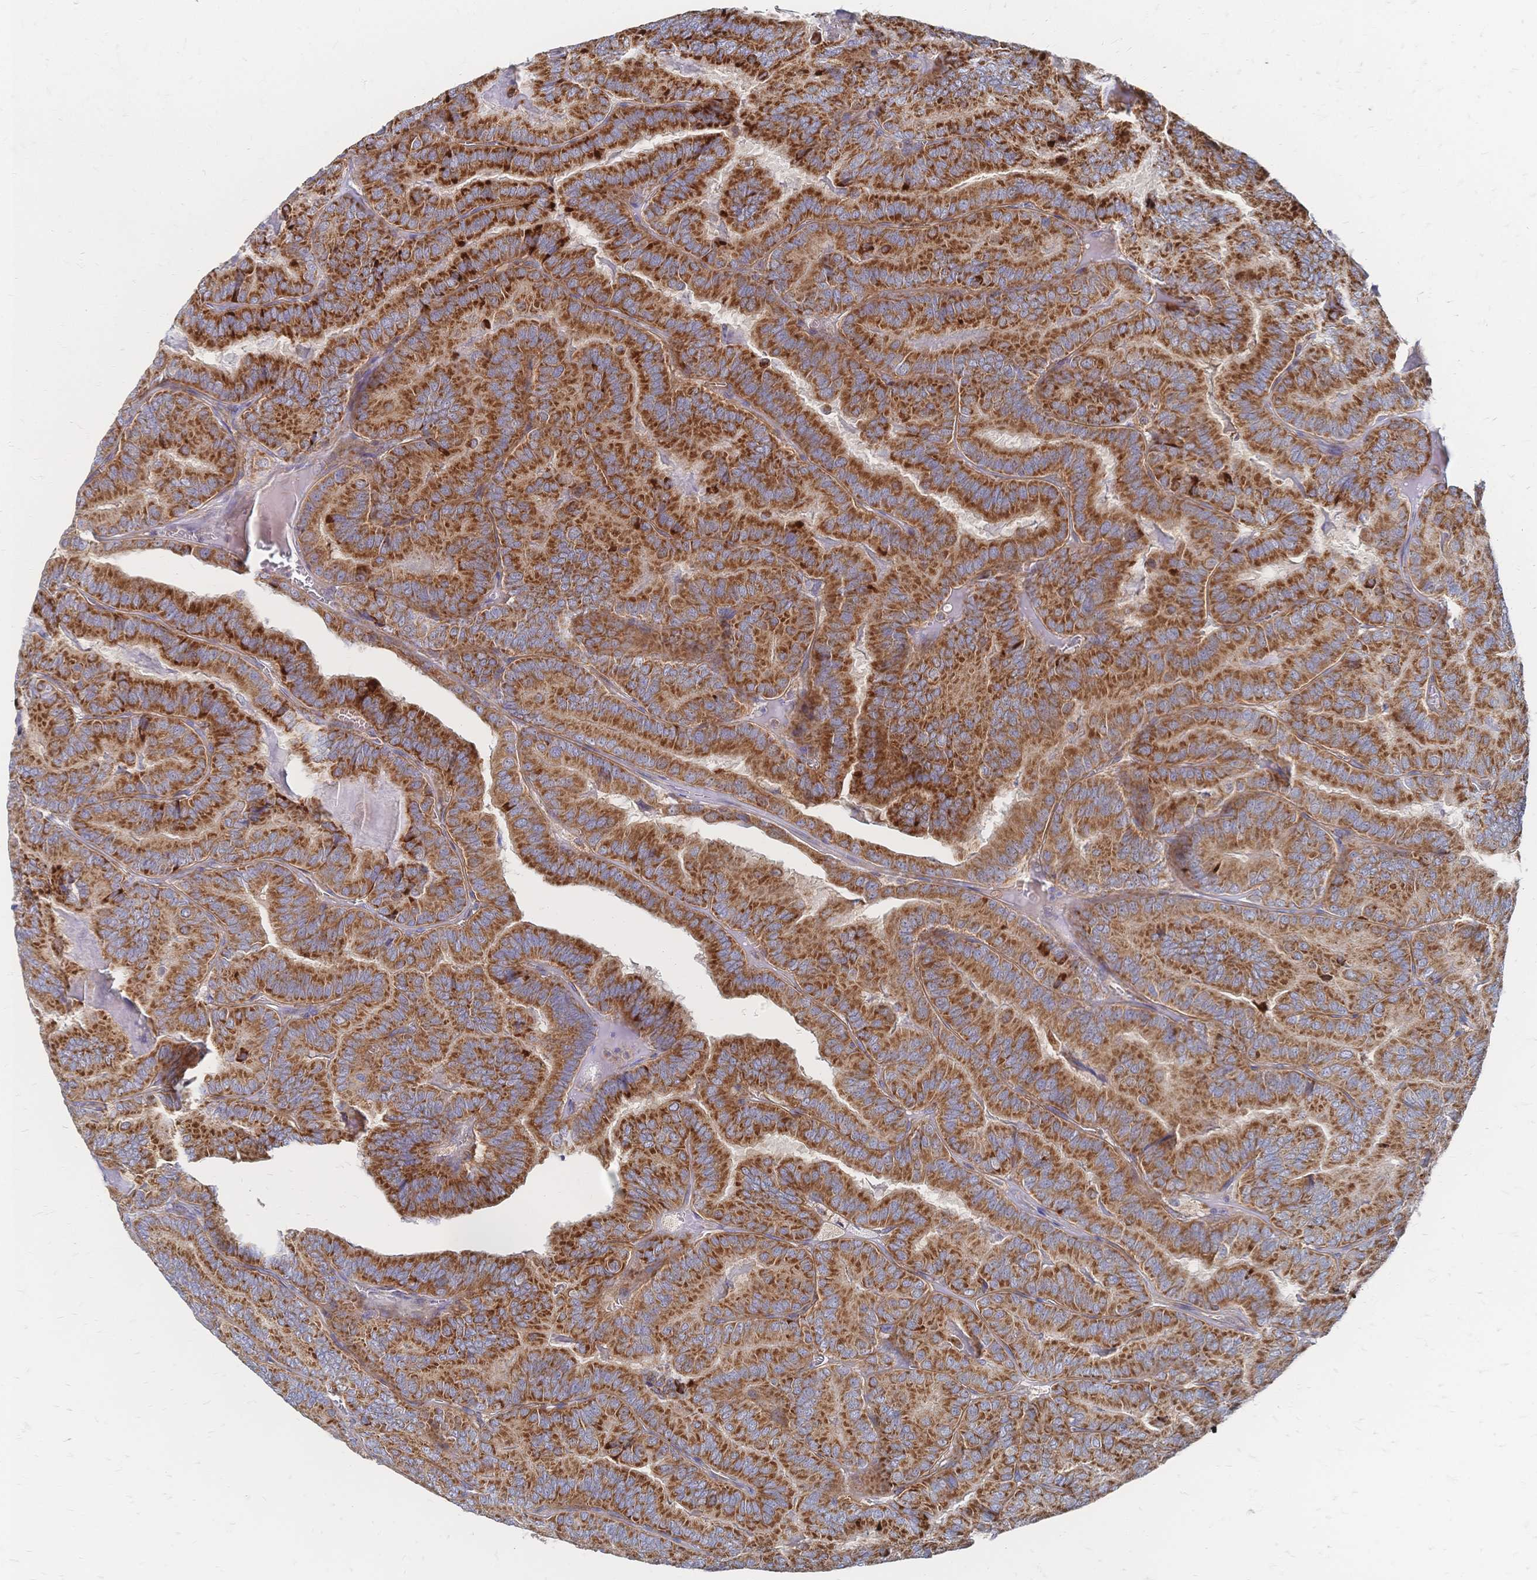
{"staining": {"intensity": "strong", "quantity": ">75%", "location": "cytoplasmic/membranous"}, "tissue": "thyroid cancer", "cell_type": "Tumor cells", "image_type": "cancer", "snomed": [{"axis": "morphology", "description": "Papillary adenocarcinoma, NOS"}, {"axis": "topography", "description": "Thyroid gland"}], "caption": "The image displays immunohistochemical staining of papillary adenocarcinoma (thyroid). There is strong cytoplasmic/membranous expression is present in approximately >75% of tumor cells. (Brightfield microscopy of DAB IHC at high magnification).", "gene": "SORBS1", "patient": {"sex": "female", "age": 75}}